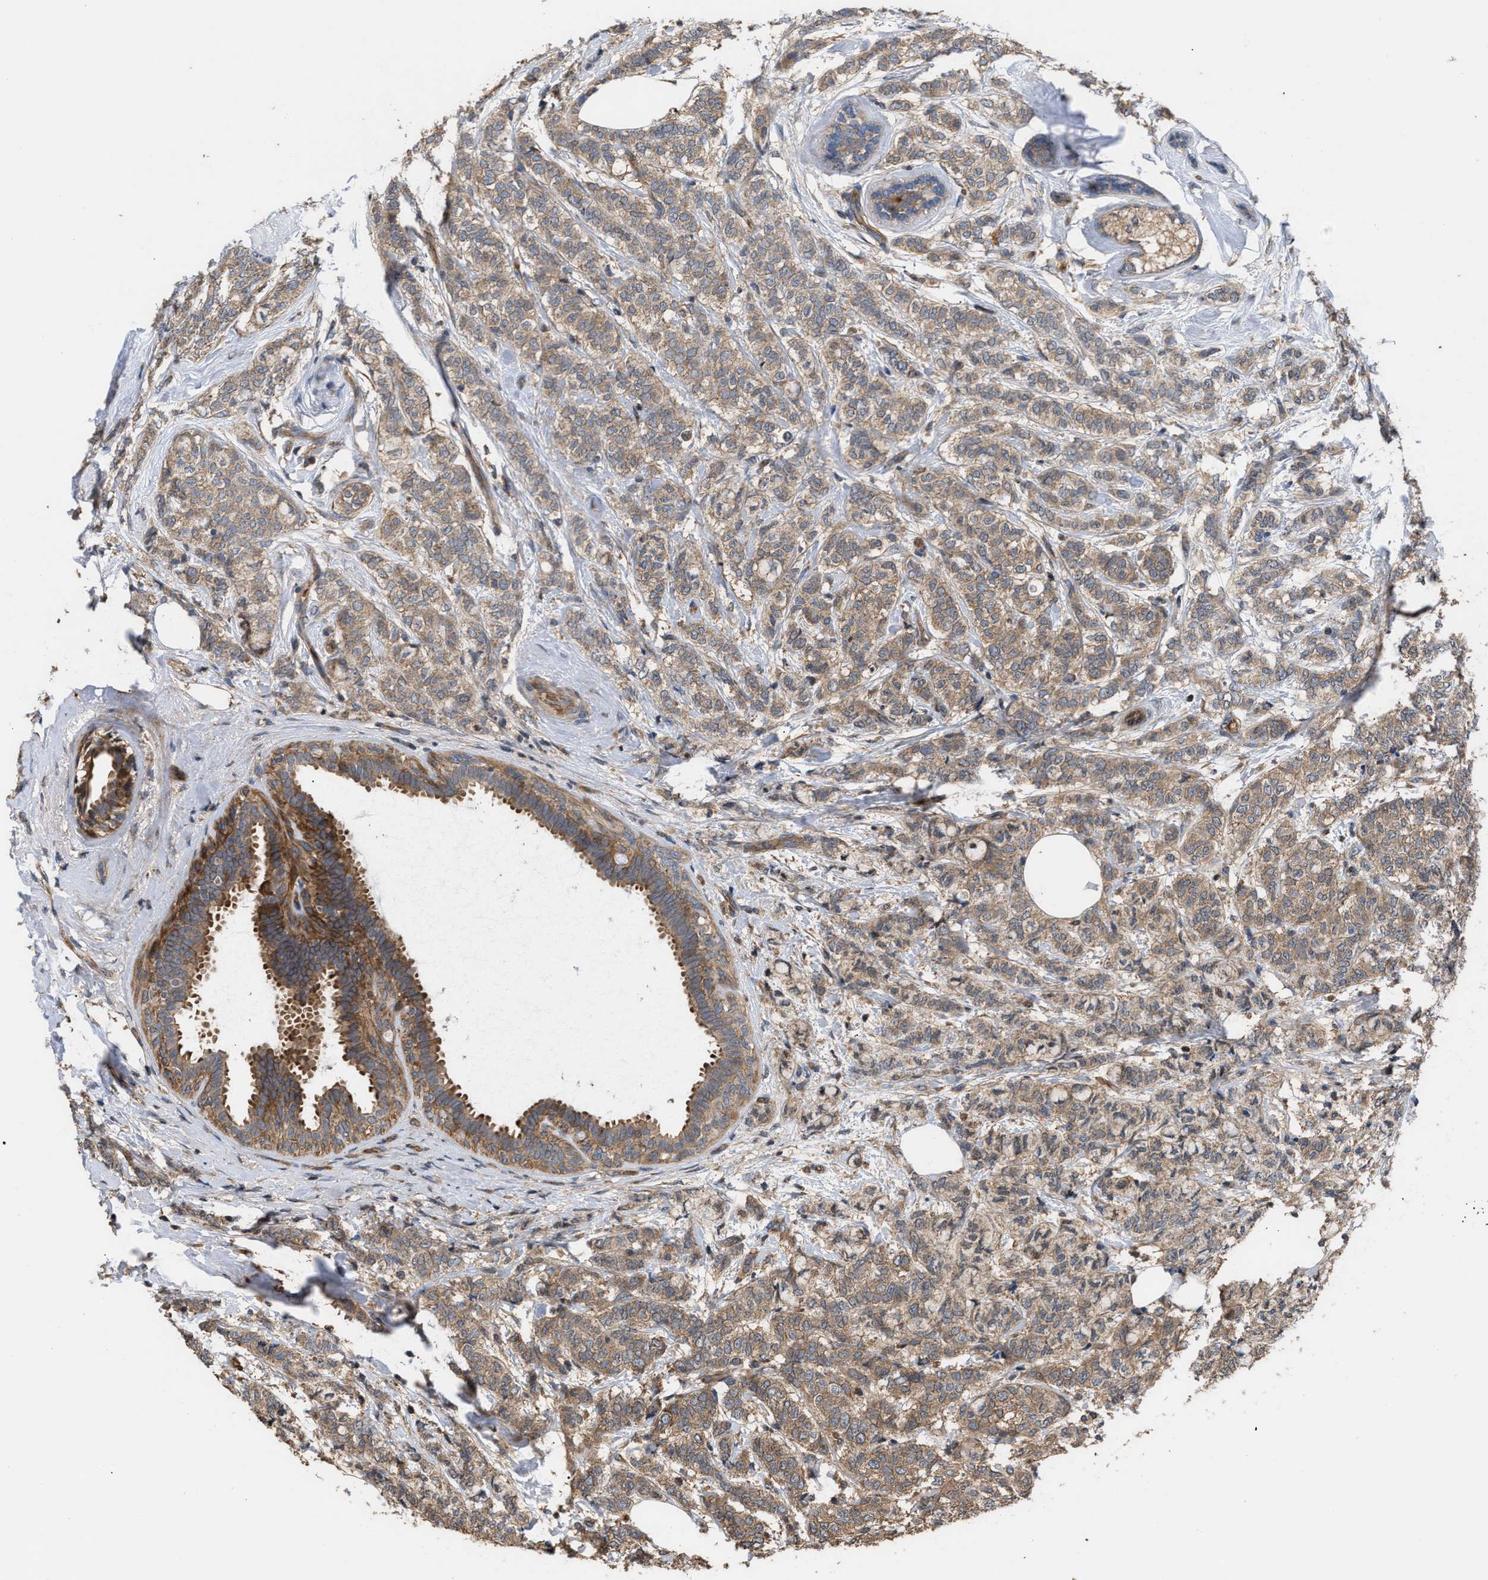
{"staining": {"intensity": "moderate", "quantity": ">75%", "location": "cytoplasmic/membranous"}, "tissue": "breast cancer", "cell_type": "Tumor cells", "image_type": "cancer", "snomed": [{"axis": "morphology", "description": "Lobular carcinoma"}, {"axis": "topography", "description": "Breast"}], "caption": "Immunohistochemistry (IHC) of human breast cancer (lobular carcinoma) exhibits medium levels of moderate cytoplasmic/membranous positivity in approximately >75% of tumor cells.", "gene": "STAU1", "patient": {"sex": "female", "age": 60}}